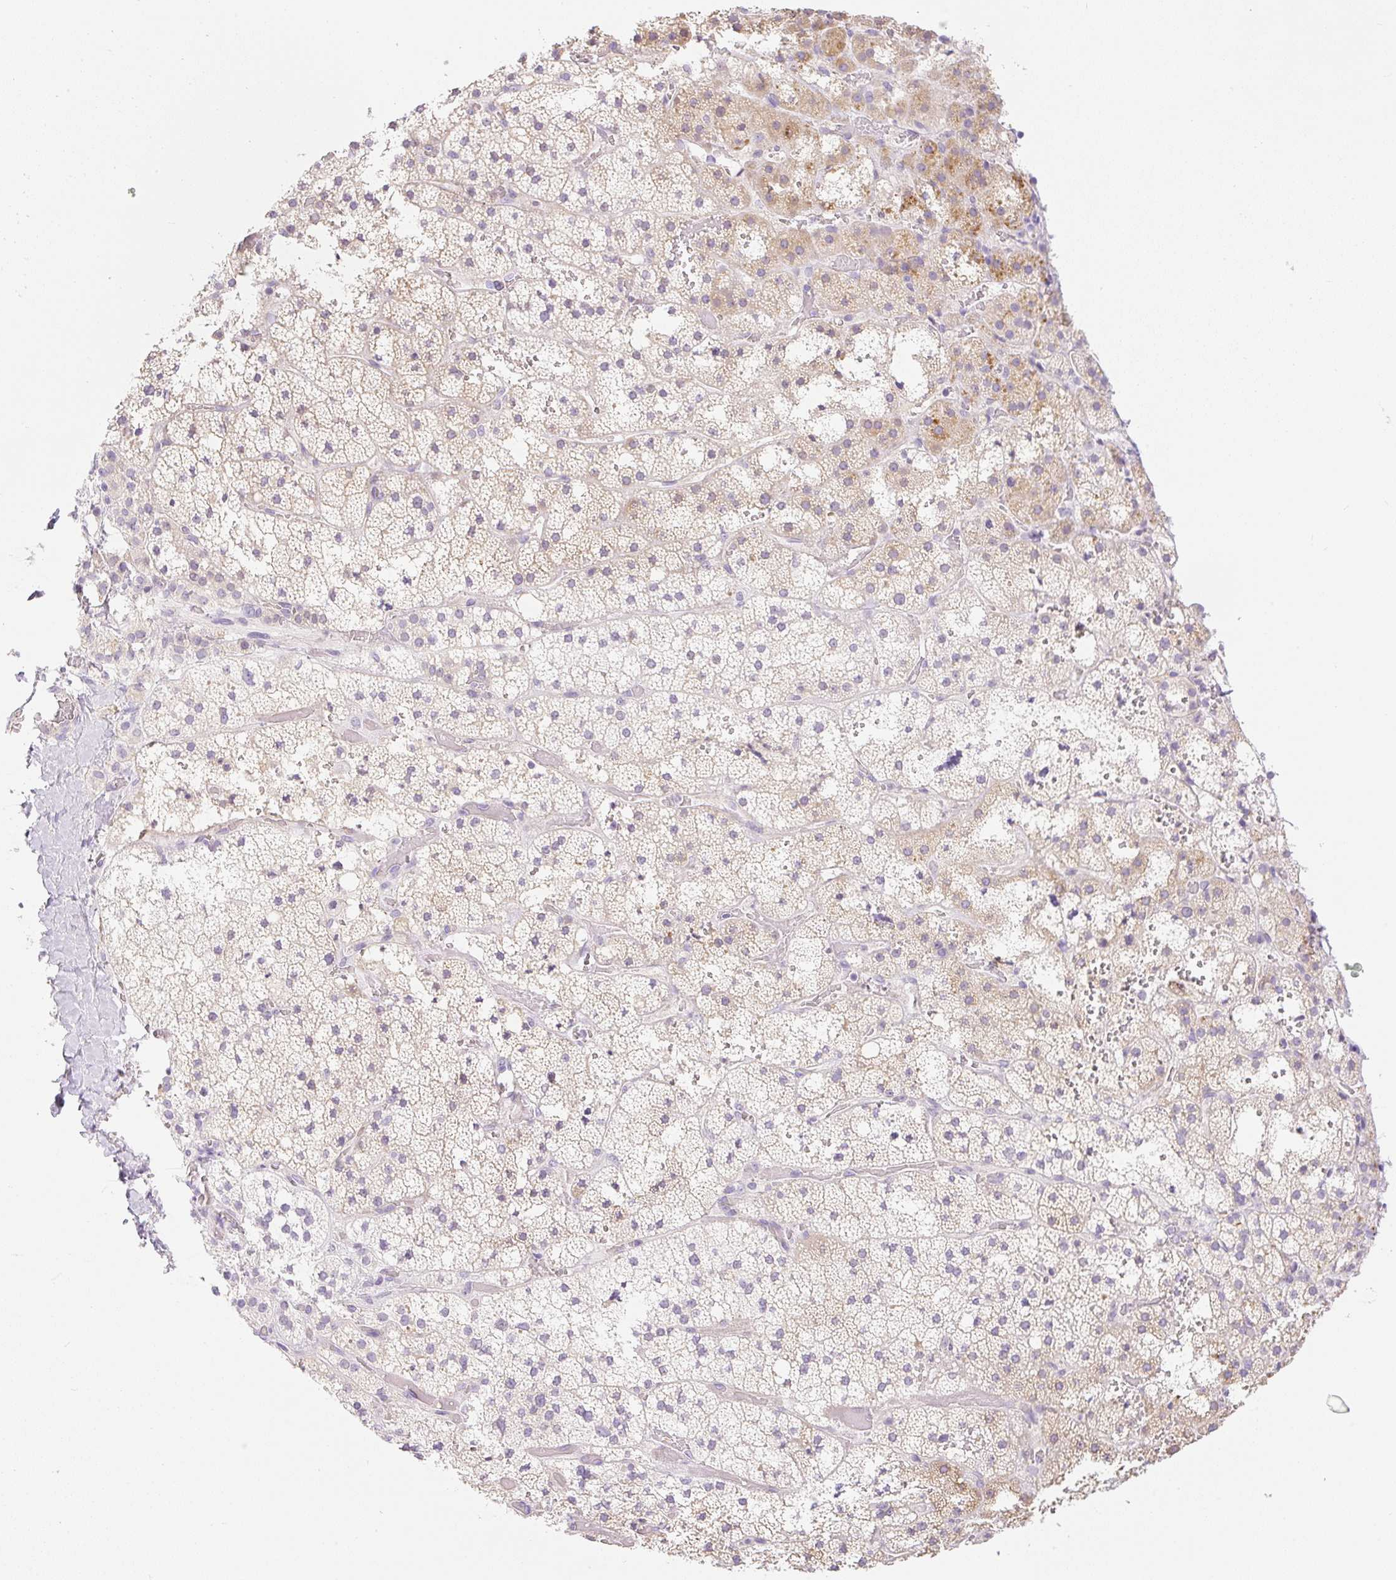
{"staining": {"intensity": "moderate", "quantity": "<25%", "location": "cytoplasmic/membranous"}, "tissue": "adrenal gland", "cell_type": "Glandular cells", "image_type": "normal", "snomed": [{"axis": "morphology", "description": "Normal tissue, NOS"}, {"axis": "topography", "description": "Adrenal gland"}], "caption": "A low amount of moderate cytoplasmic/membranous expression is seen in about <25% of glandular cells in unremarkable adrenal gland.", "gene": "MIA2", "patient": {"sex": "male", "age": 53}}